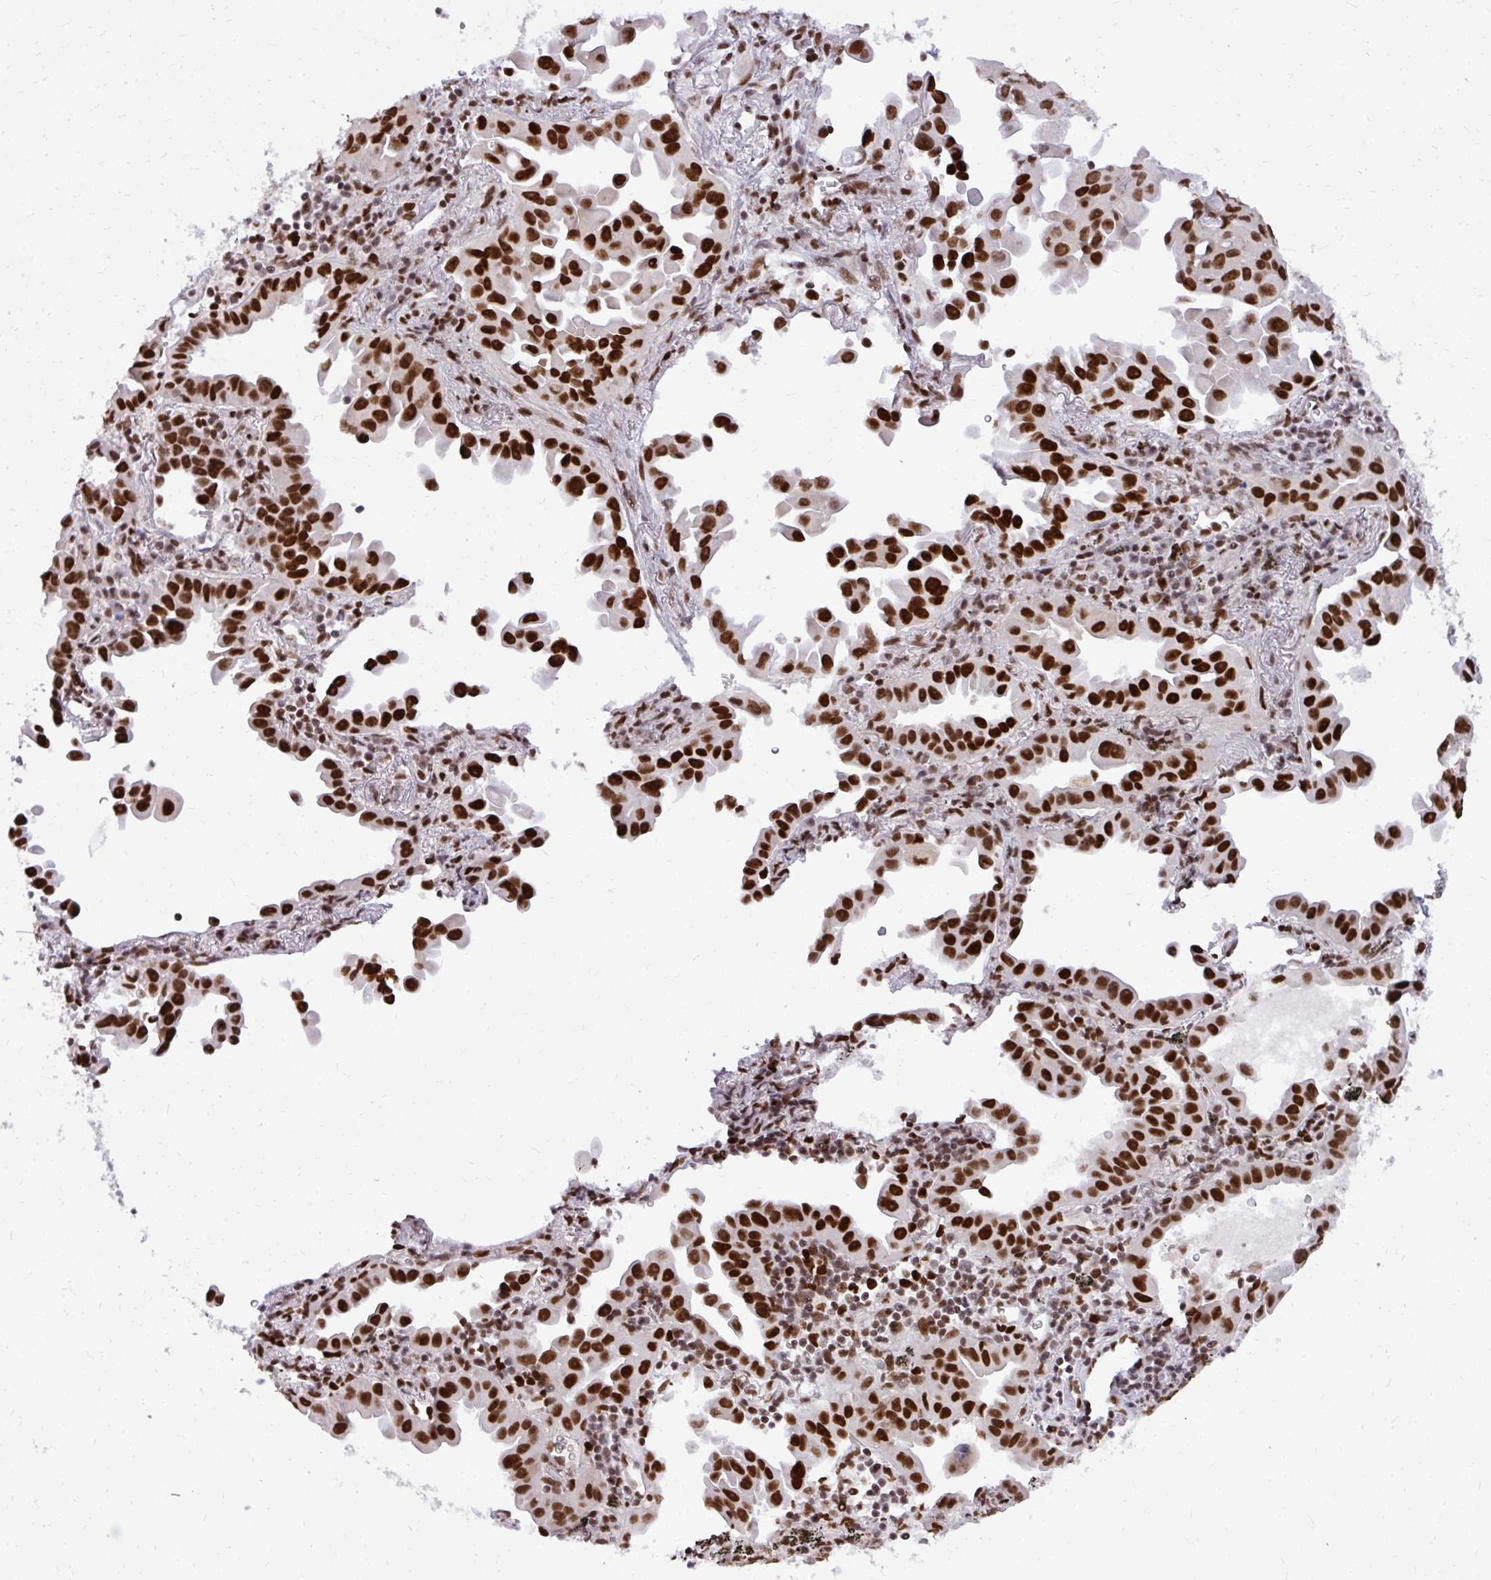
{"staining": {"intensity": "strong", "quantity": ">75%", "location": "nuclear"}, "tissue": "lung cancer", "cell_type": "Tumor cells", "image_type": "cancer", "snomed": [{"axis": "morphology", "description": "Adenocarcinoma, NOS"}, {"axis": "topography", "description": "Lung"}], "caption": "Protein analysis of lung cancer (adenocarcinoma) tissue reveals strong nuclear positivity in approximately >75% of tumor cells. The staining is performed using DAB brown chromogen to label protein expression. The nuclei are counter-stained blue using hematoxylin.", "gene": "CDYL", "patient": {"sex": "male", "age": 68}}